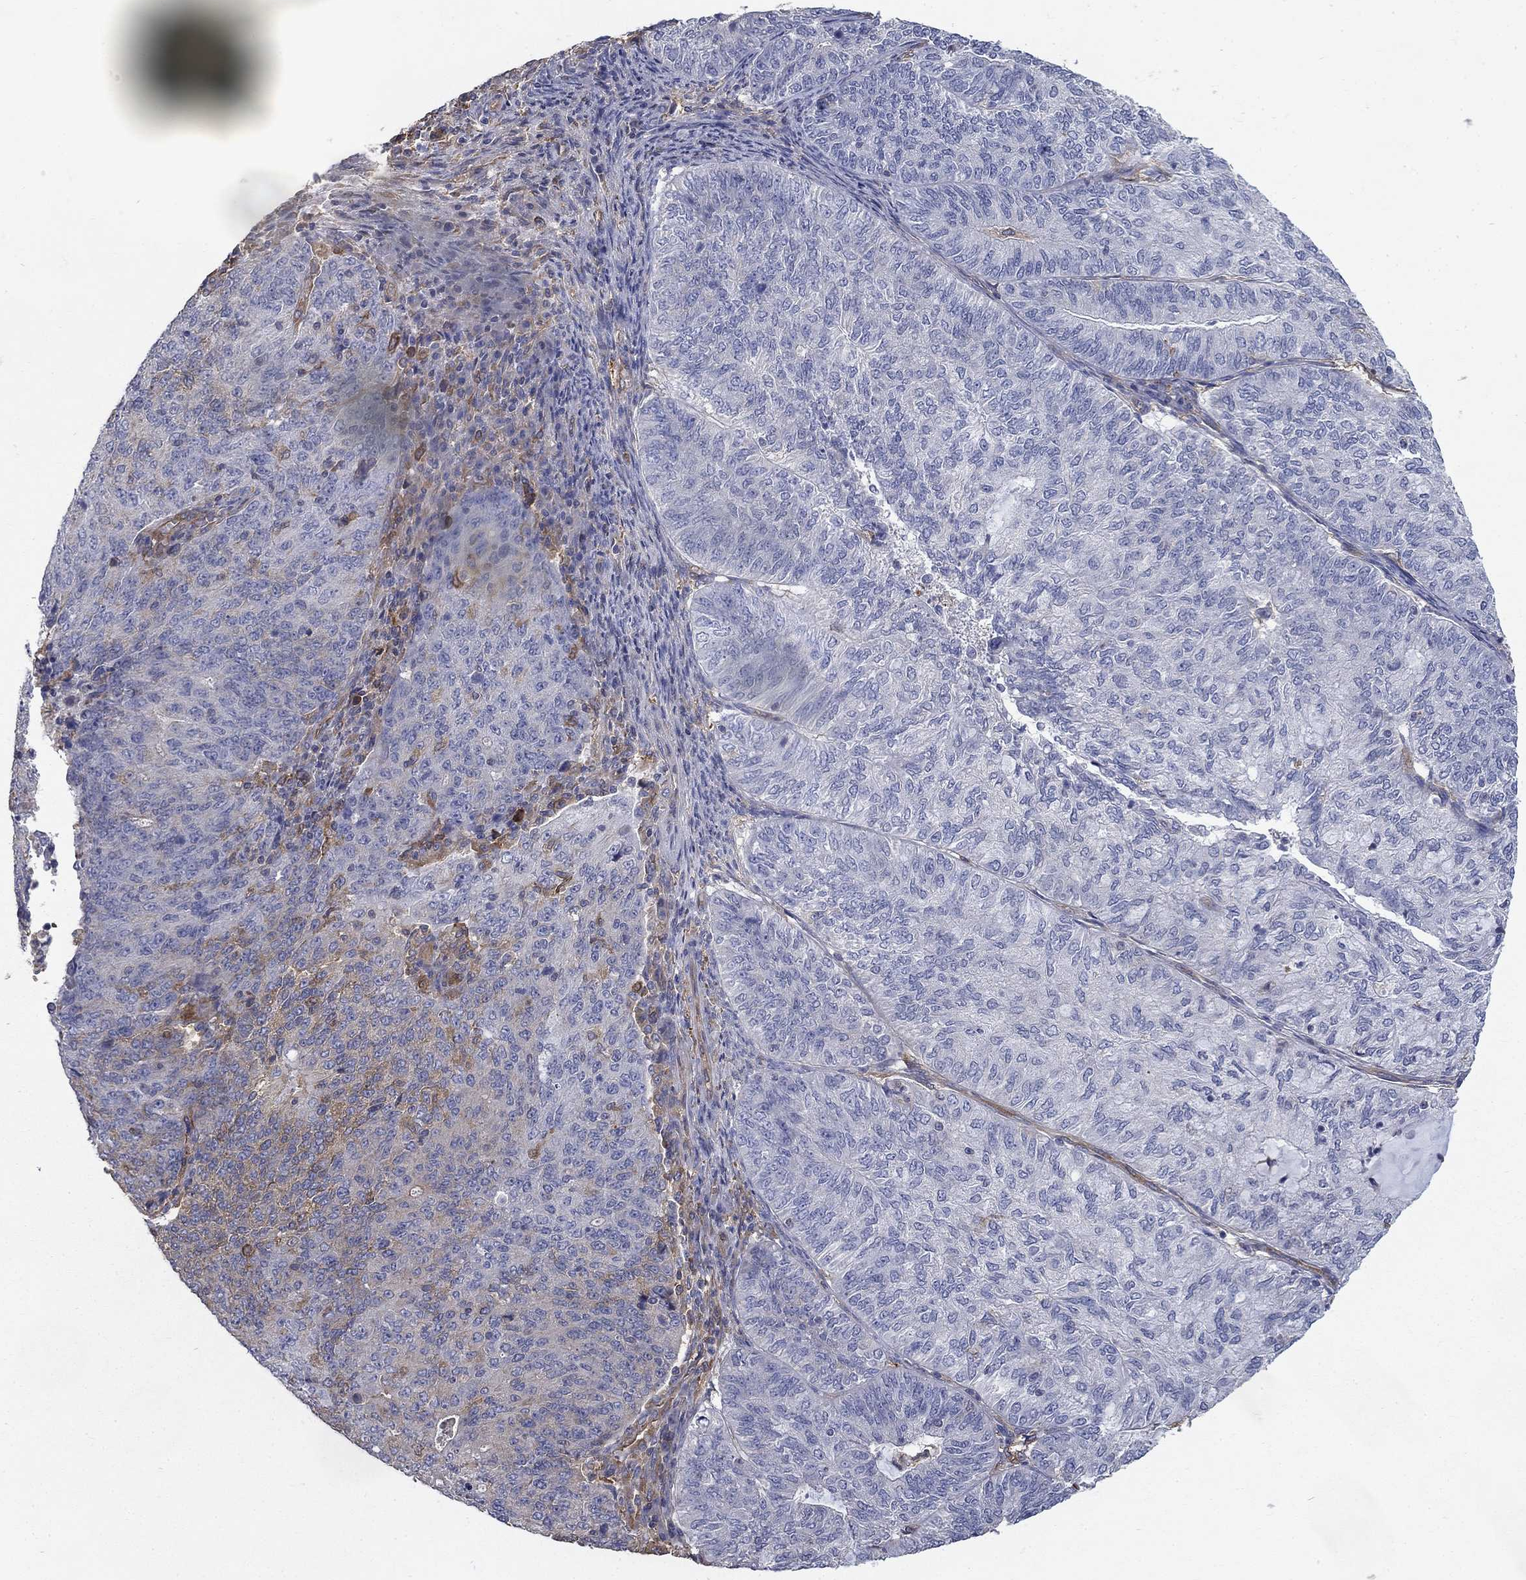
{"staining": {"intensity": "weak", "quantity": "<25%", "location": "cytoplasmic/membranous"}, "tissue": "endometrial cancer", "cell_type": "Tumor cells", "image_type": "cancer", "snomed": [{"axis": "morphology", "description": "Adenocarcinoma, NOS"}, {"axis": "topography", "description": "Endometrium"}], "caption": "This photomicrograph is of endometrial adenocarcinoma stained with immunohistochemistry to label a protein in brown with the nuclei are counter-stained blue. There is no expression in tumor cells.", "gene": "DPYSL2", "patient": {"sex": "female", "age": 82}}